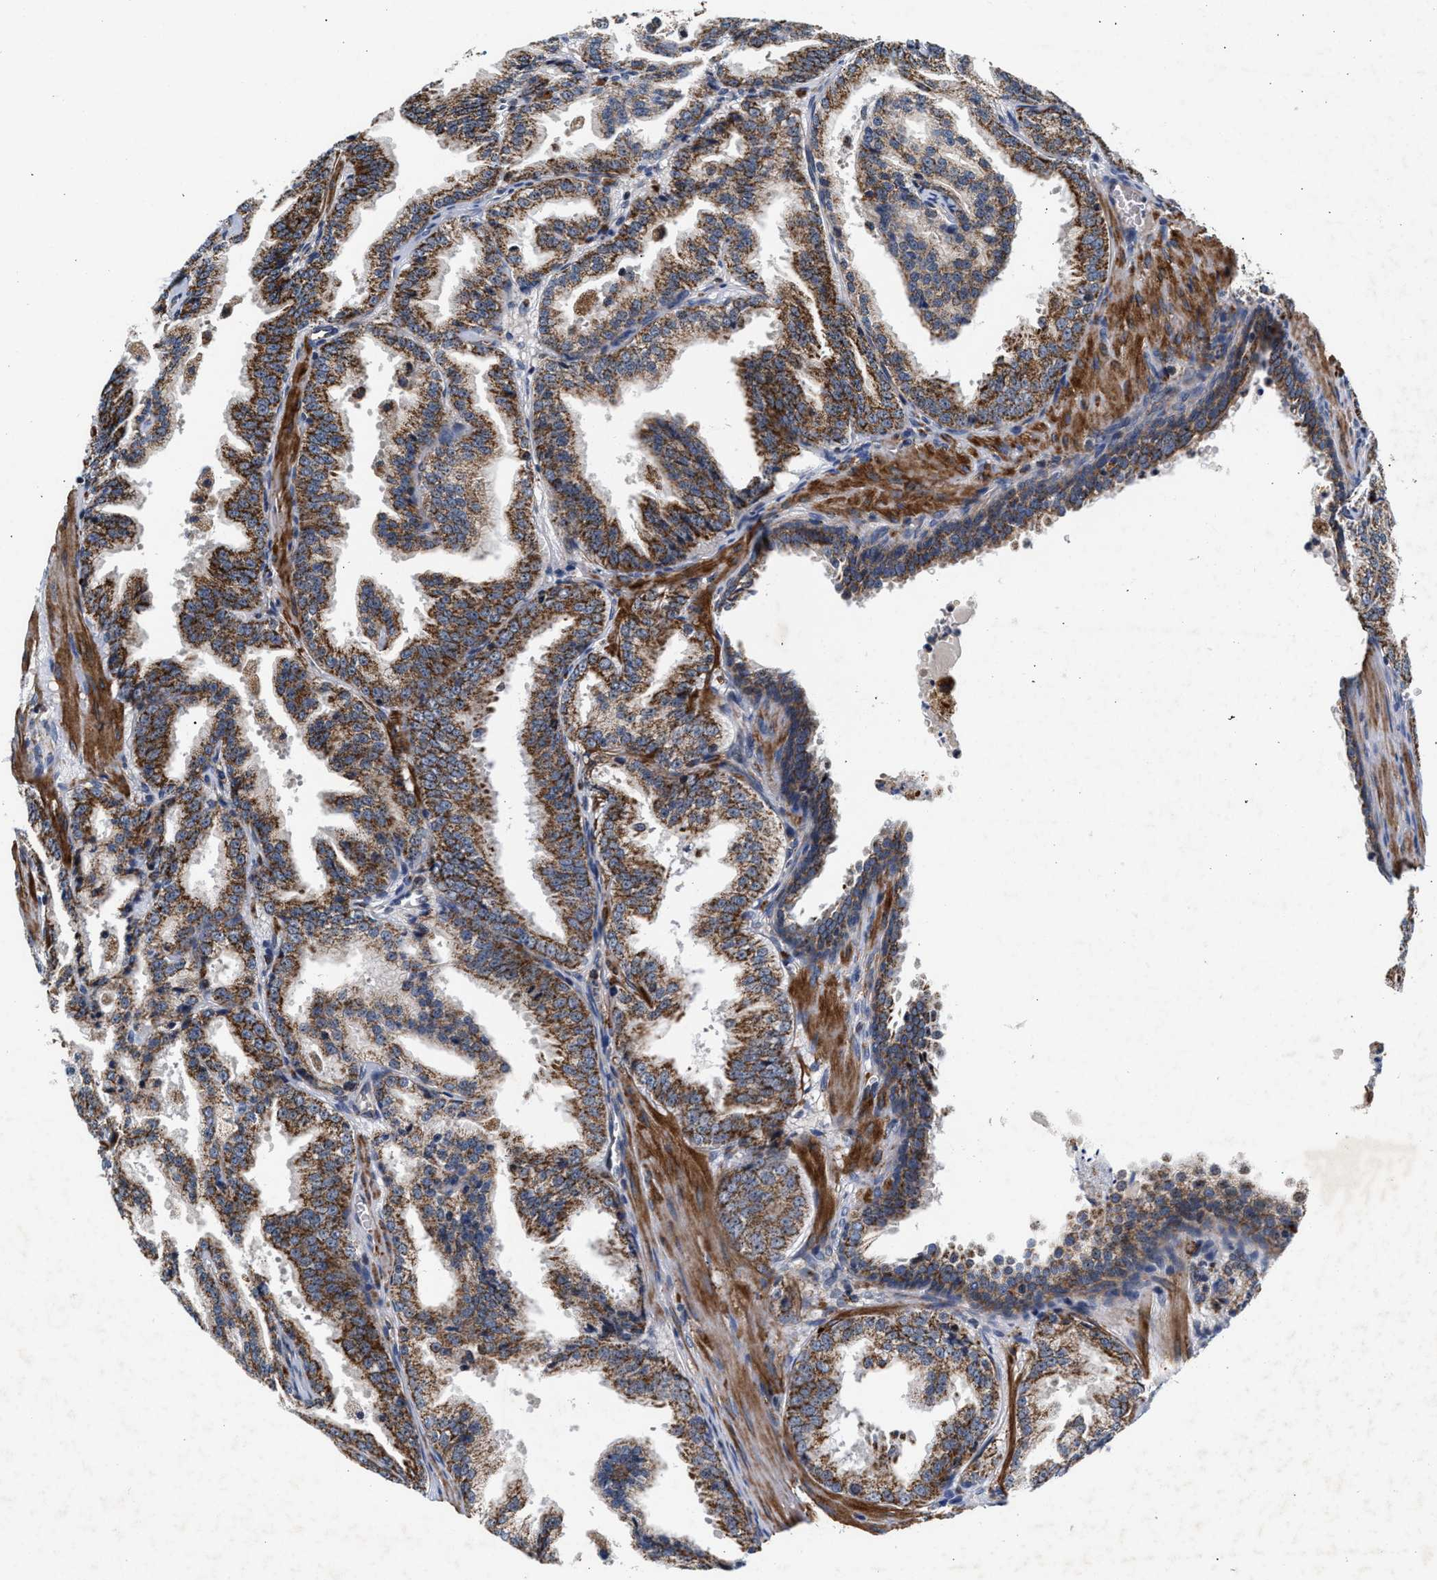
{"staining": {"intensity": "moderate", "quantity": ">75%", "location": "cytoplasmic/membranous"}, "tissue": "prostate cancer", "cell_type": "Tumor cells", "image_type": "cancer", "snomed": [{"axis": "morphology", "description": "Adenocarcinoma, High grade"}, {"axis": "topography", "description": "Prostate"}], "caption": "Moderate cytoplasmic/membranous protein expression is present in about >75% of tumor cells in prostate high-grade adenocarcinoma. The staining is performed using DAB (3,3'-diaminobenzidine) brown chromogen to label protein expression. The nuclei are counter-stained blue using hematoxylin.", "gene": "SGK1", "patient": {"sex": "male", "age": 61}}